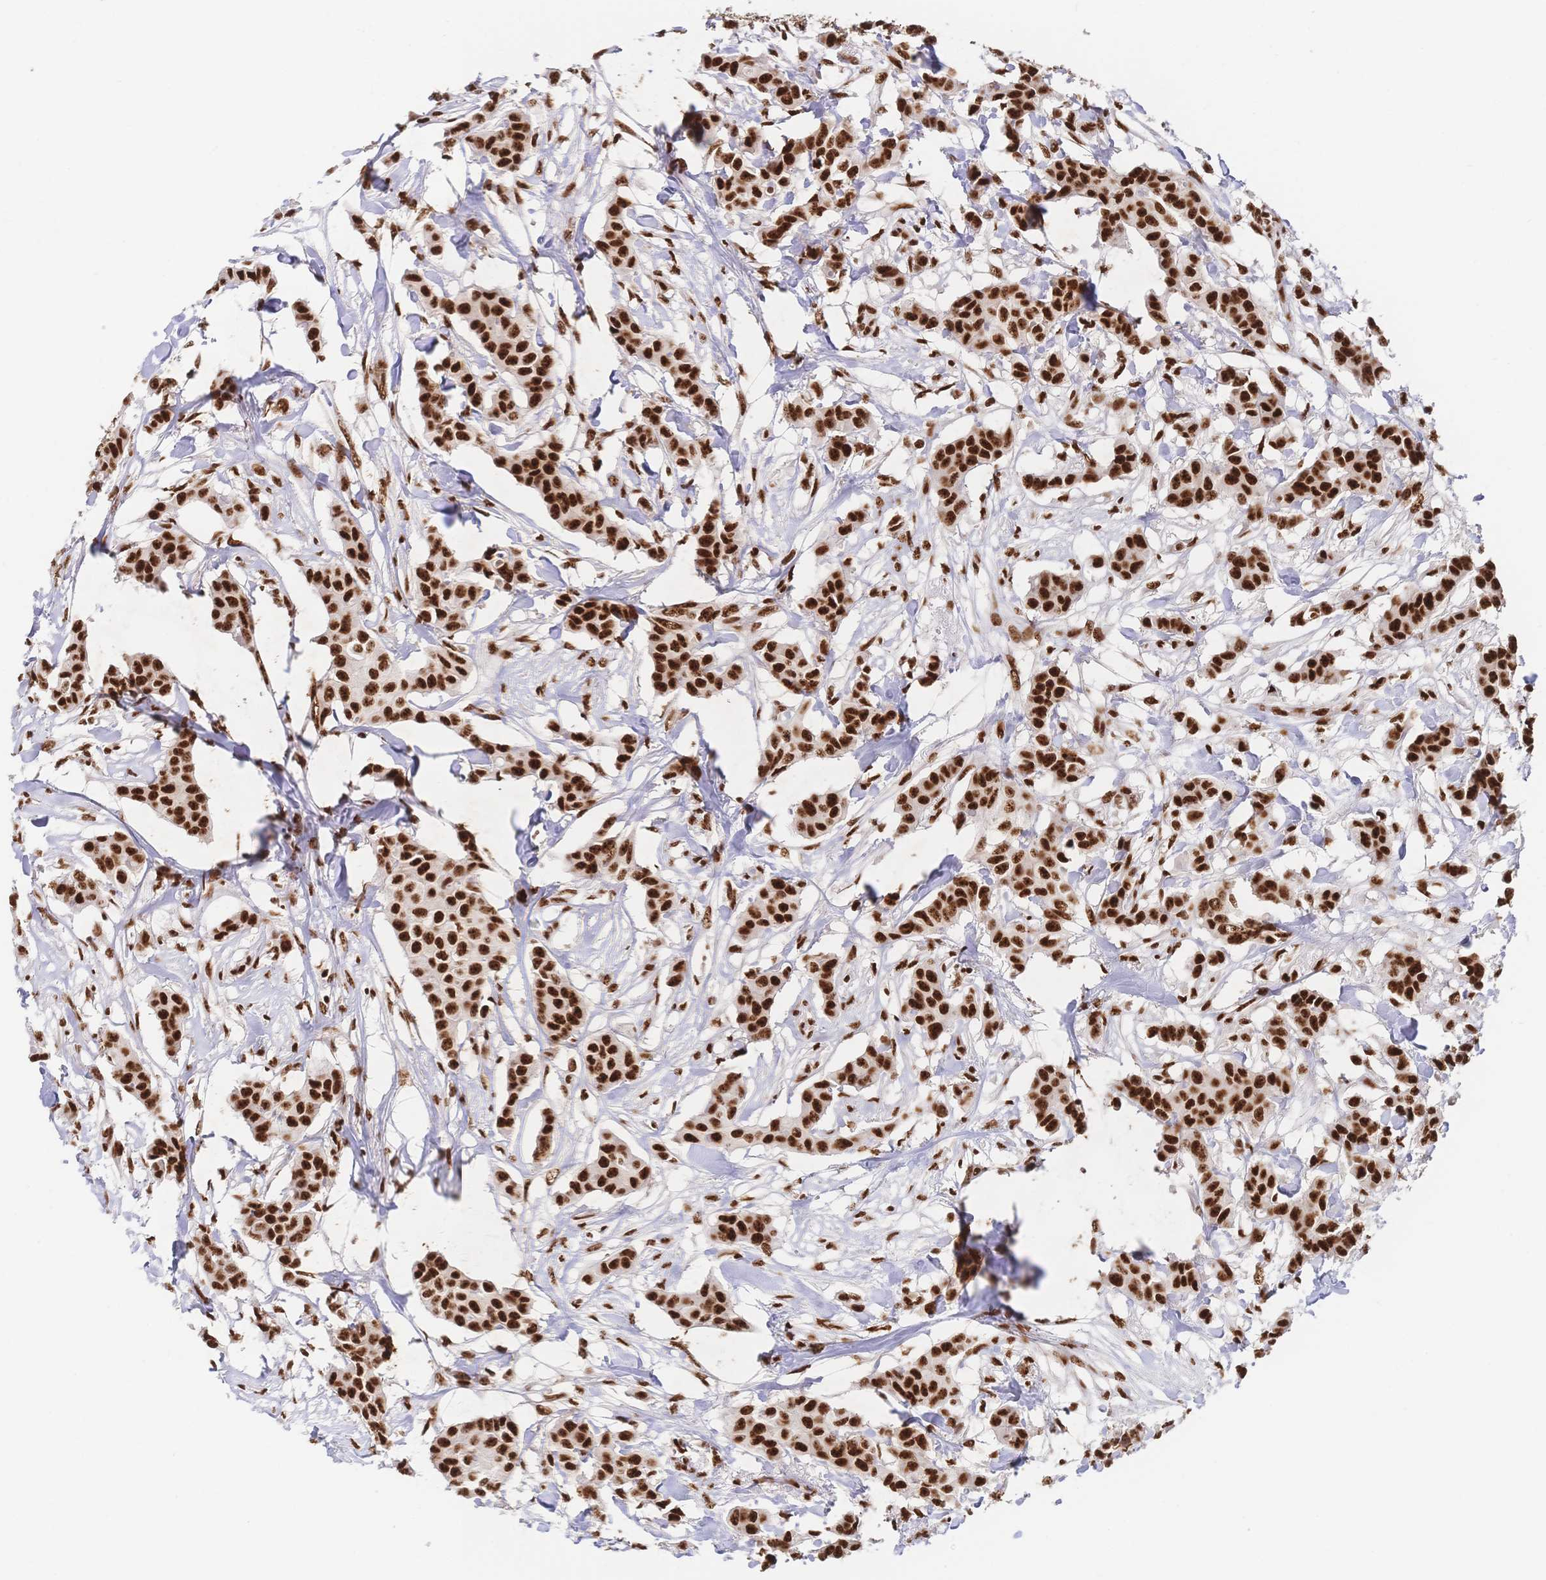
{"staining": {"intensity": "strong", "quantity": ">75%", "location": "nuclear"}, "tissue": "breast cancer", "cell_type": "Tumor cells", "image_type": "cancer", "snomed": [{"axis": "morphology", "description": "Duct carcinoma"}, {"axis": "topography", "description": "Breast"}], "caption": "Breast cancer (intraductal carcinoma) stained with IHC shows strong nuclear staining in about >75% of tumor cells. Immunohistochemistry stains the protein in brown and the nuclei are stained blue.", "gene": "SRSF1", "patient": {"sex": "female", "age": 62}}